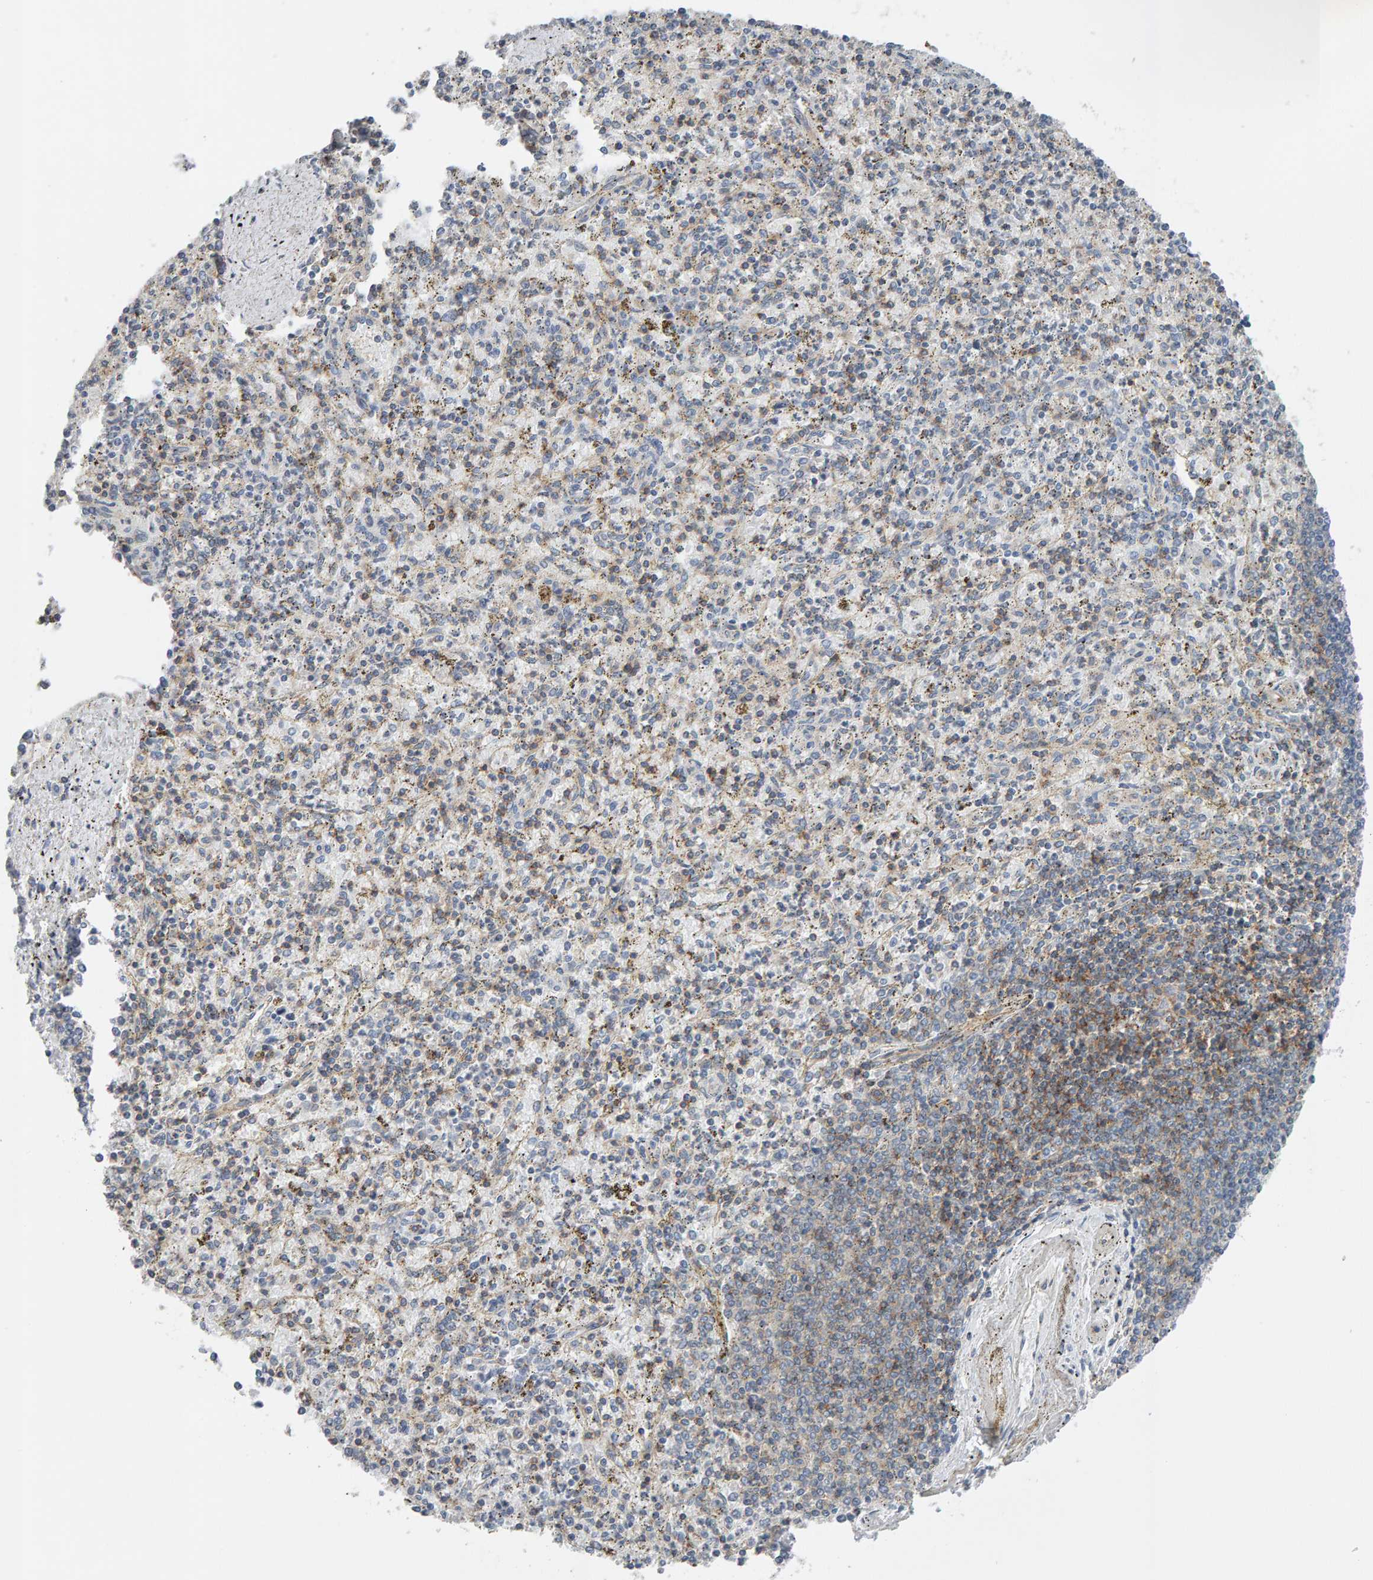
{"staining": {"intensity": "moderate", "quantity": "<25%", "location": "cytoplasmic/membranous"}, "tissue": "spleen", "cell_type": "Cells in red pulp", "image_type": "normal", "snomed": [{"axis": "morphology", "description": "Normal tissue, NOS"}, {"axis": "topography", "description": "Spleen"}], "caption": "A brown stain labels moderate cytoplasmic/membranous positivity of a protein in cells in red pulp of normal human spleen.", "gene": "FYN", "patient": {"sex": "male", "age": 72}}